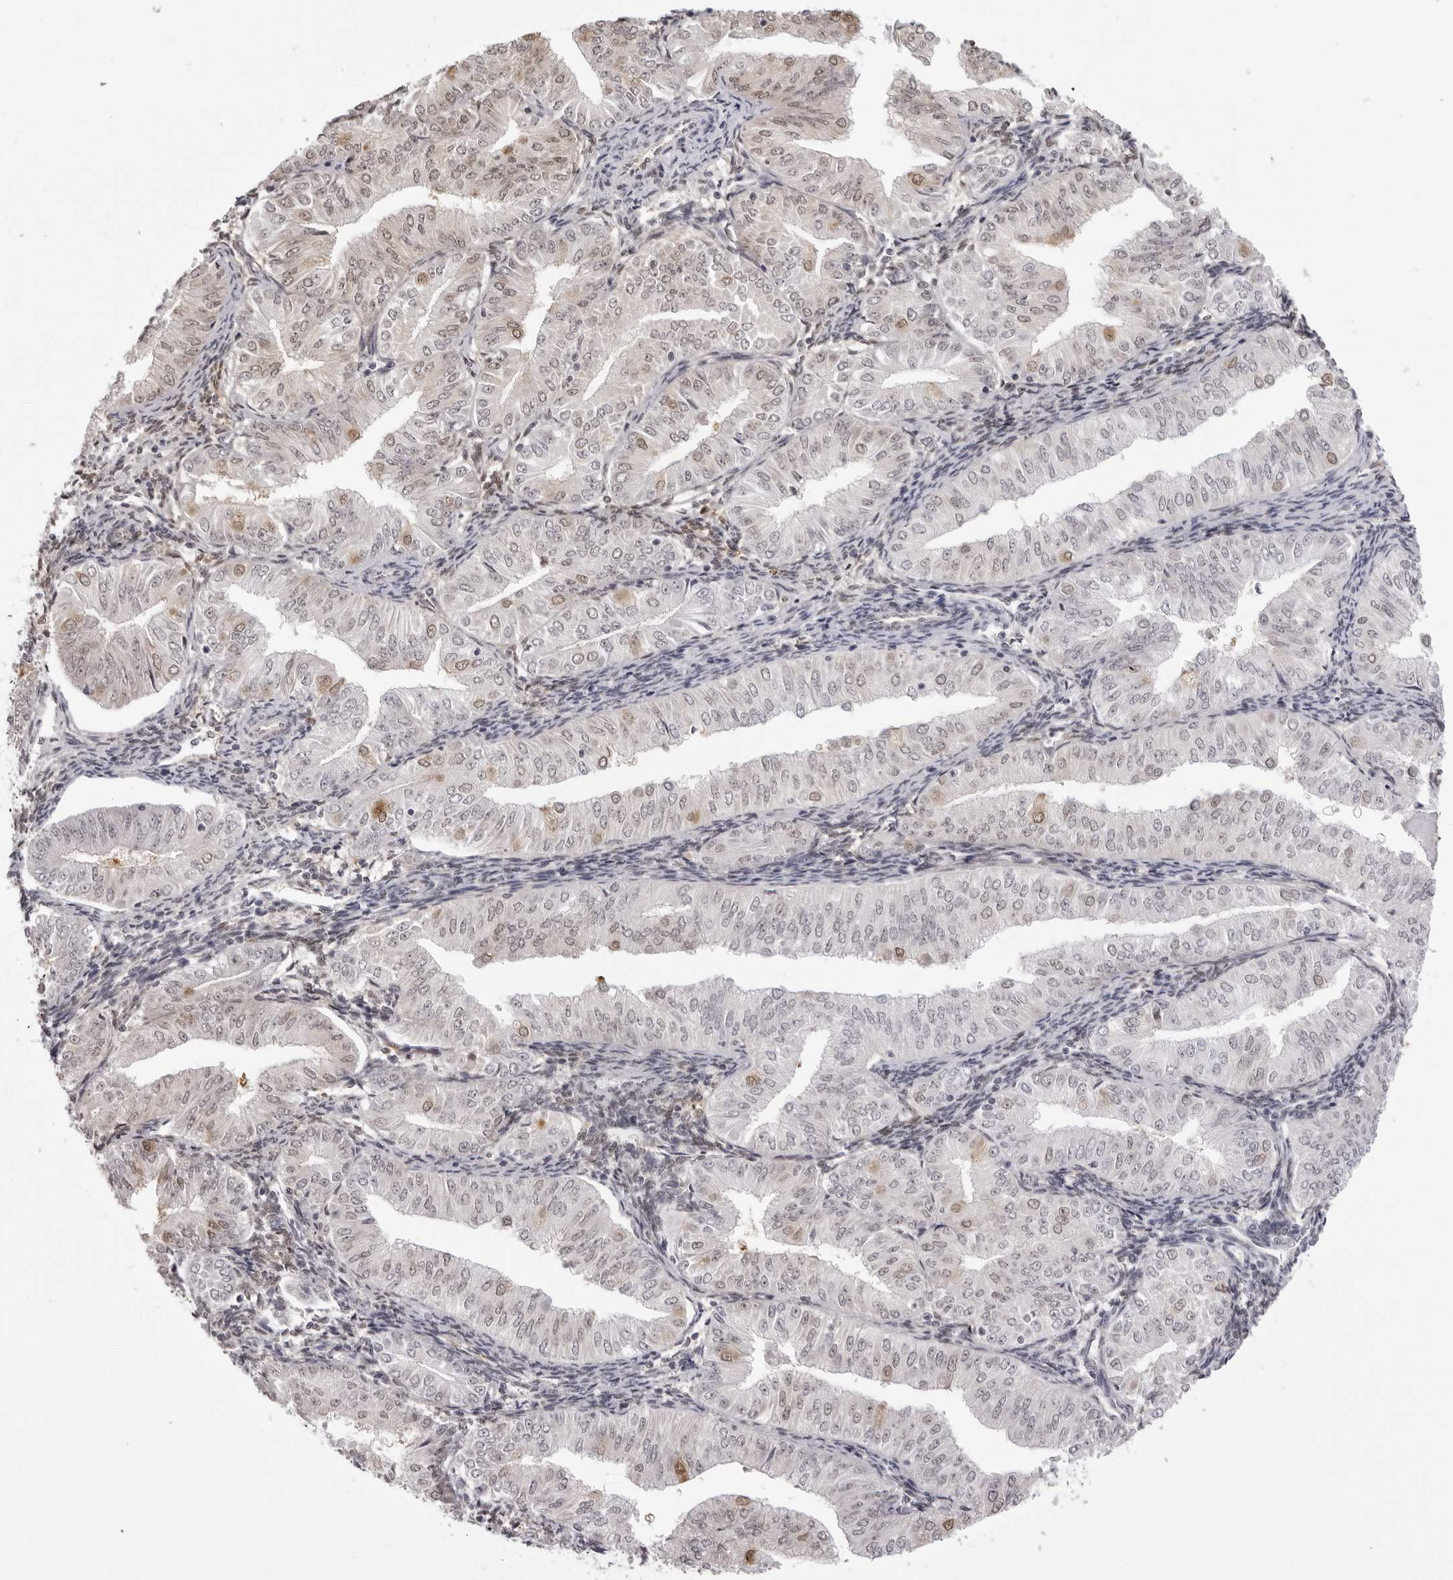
{"staining": {"intensity": "moderate", "quantity": "<25%", "location": "cytoplasmic/membranous,nuclear"}, "tissue": "endometrial cancer", "cell_type": "Tumor cells", "image_type": "cancer", "snomed": [{"axis": "morphology", "description": "Normal tissue, NOS"}, {"axis": "morphology", "description": "Adenocarcinoma, NOS"}, {"axis": "topography", "description": "Endometrium"}], "caption": "Protein expression analysis of human endometrial adenocarcinoma reveals moderate cytoplasmic/membranous and nuclear positivity in approximately <25% of tumor cells. The staining was performed using DAB (3,3'-diaminobenzidine), with brown indicating positive protein expression. Nuclei are stained blue with hematoxylin.", "gene": "HSPA4", "patient": {"sex": "female", "age": 53}}